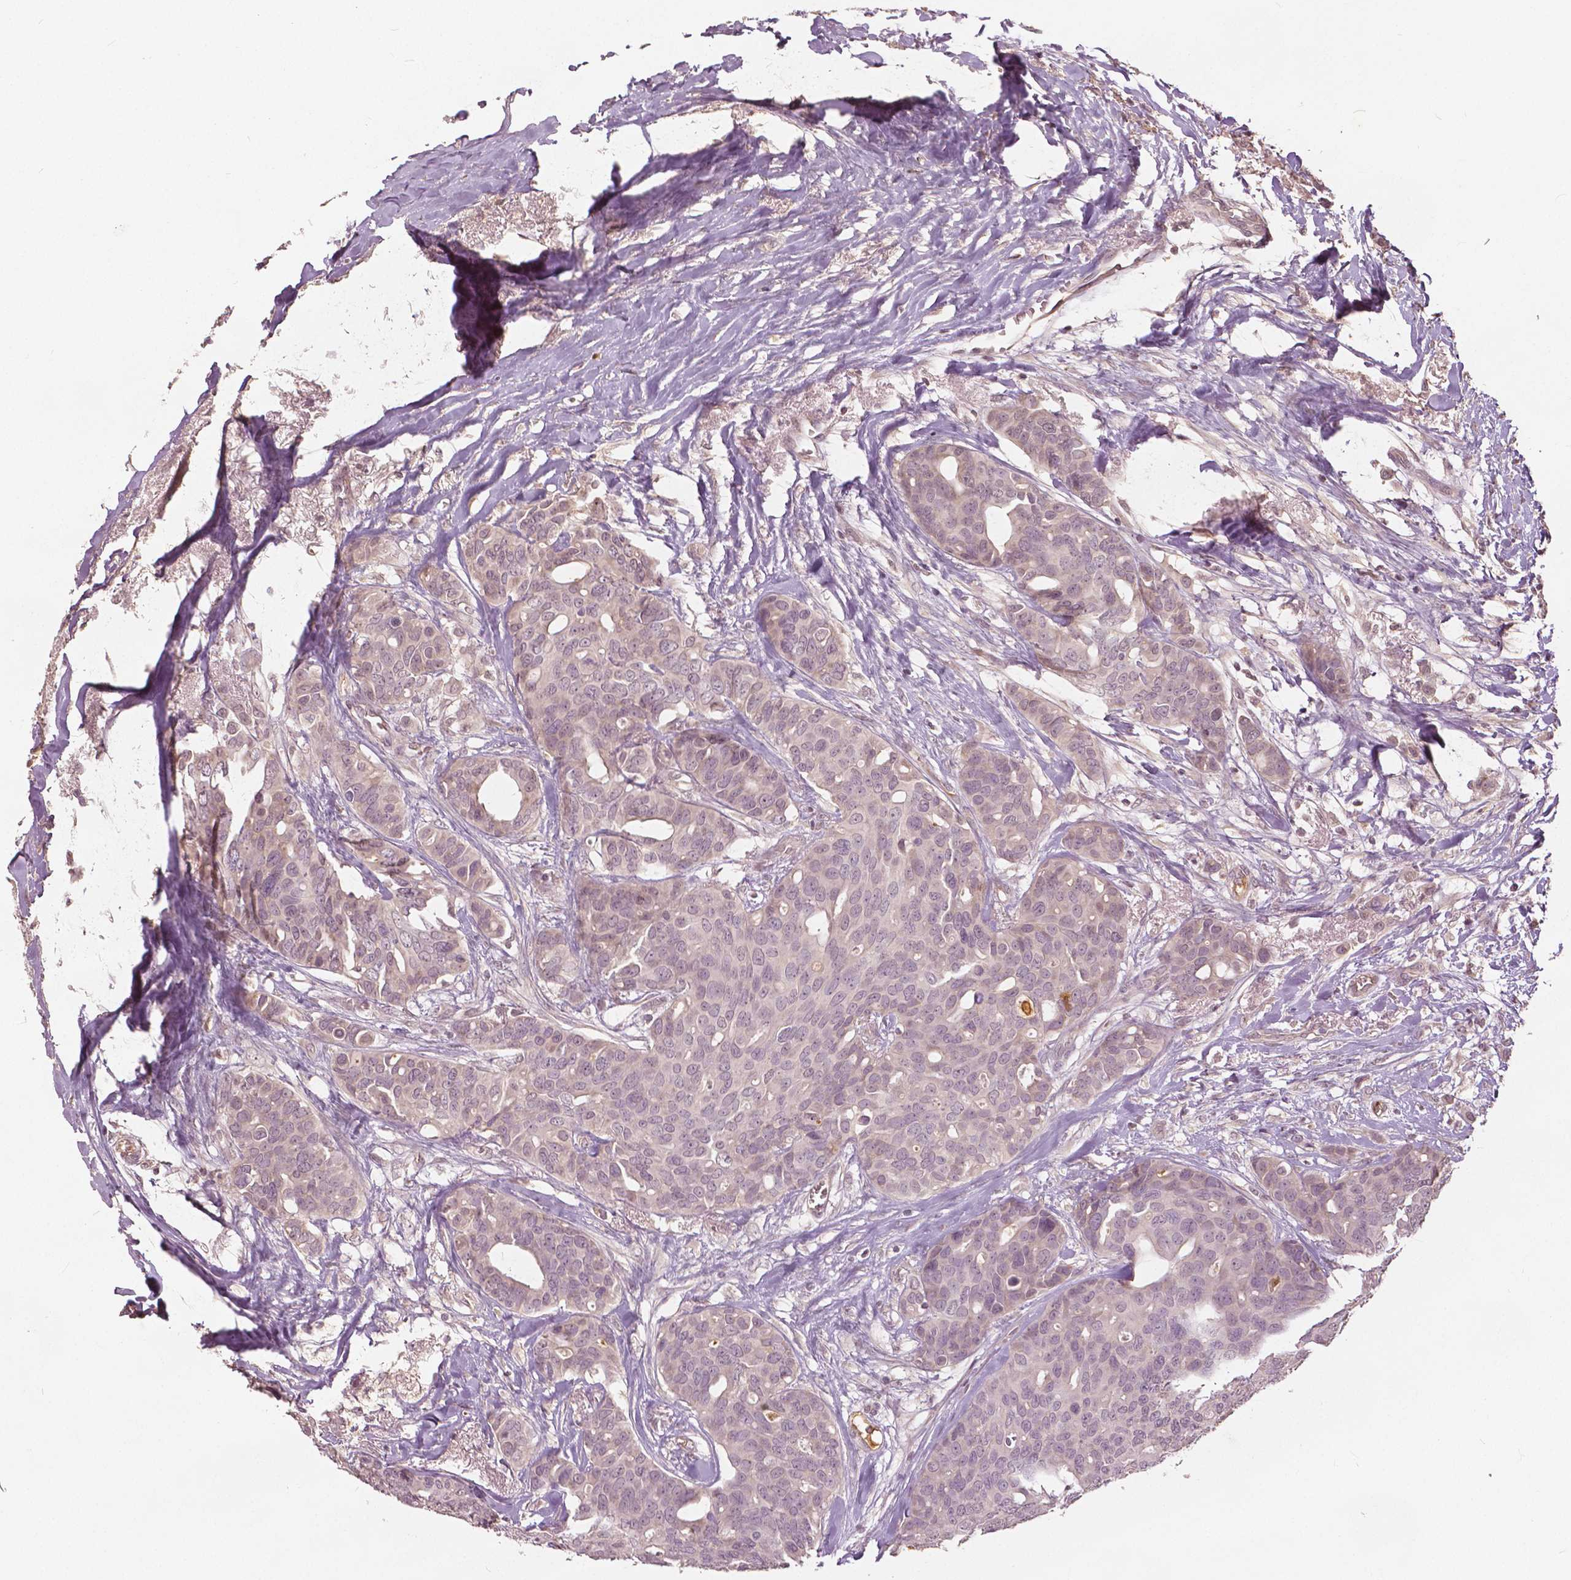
{"staining": {"intensity": "negative", "quantity": "none", "location": "none"}, "tissue": "breast cancer", "cell_type": "Tumor cells", "image_type": "cancer", "snomed": [{"axis": "morphology", "description": "Duct carcinoma"}, {"axis": "topography", "description": "Breast"}], "caption": "There is no significant staining in tumor cells of invasive ductal carcinoma (breast). (DAB immunohistochemistry visualized using brightfield microscopy, high magnification).", "gene": "ANGPTL4", "patient": {"sex": "female", "age": 54}}